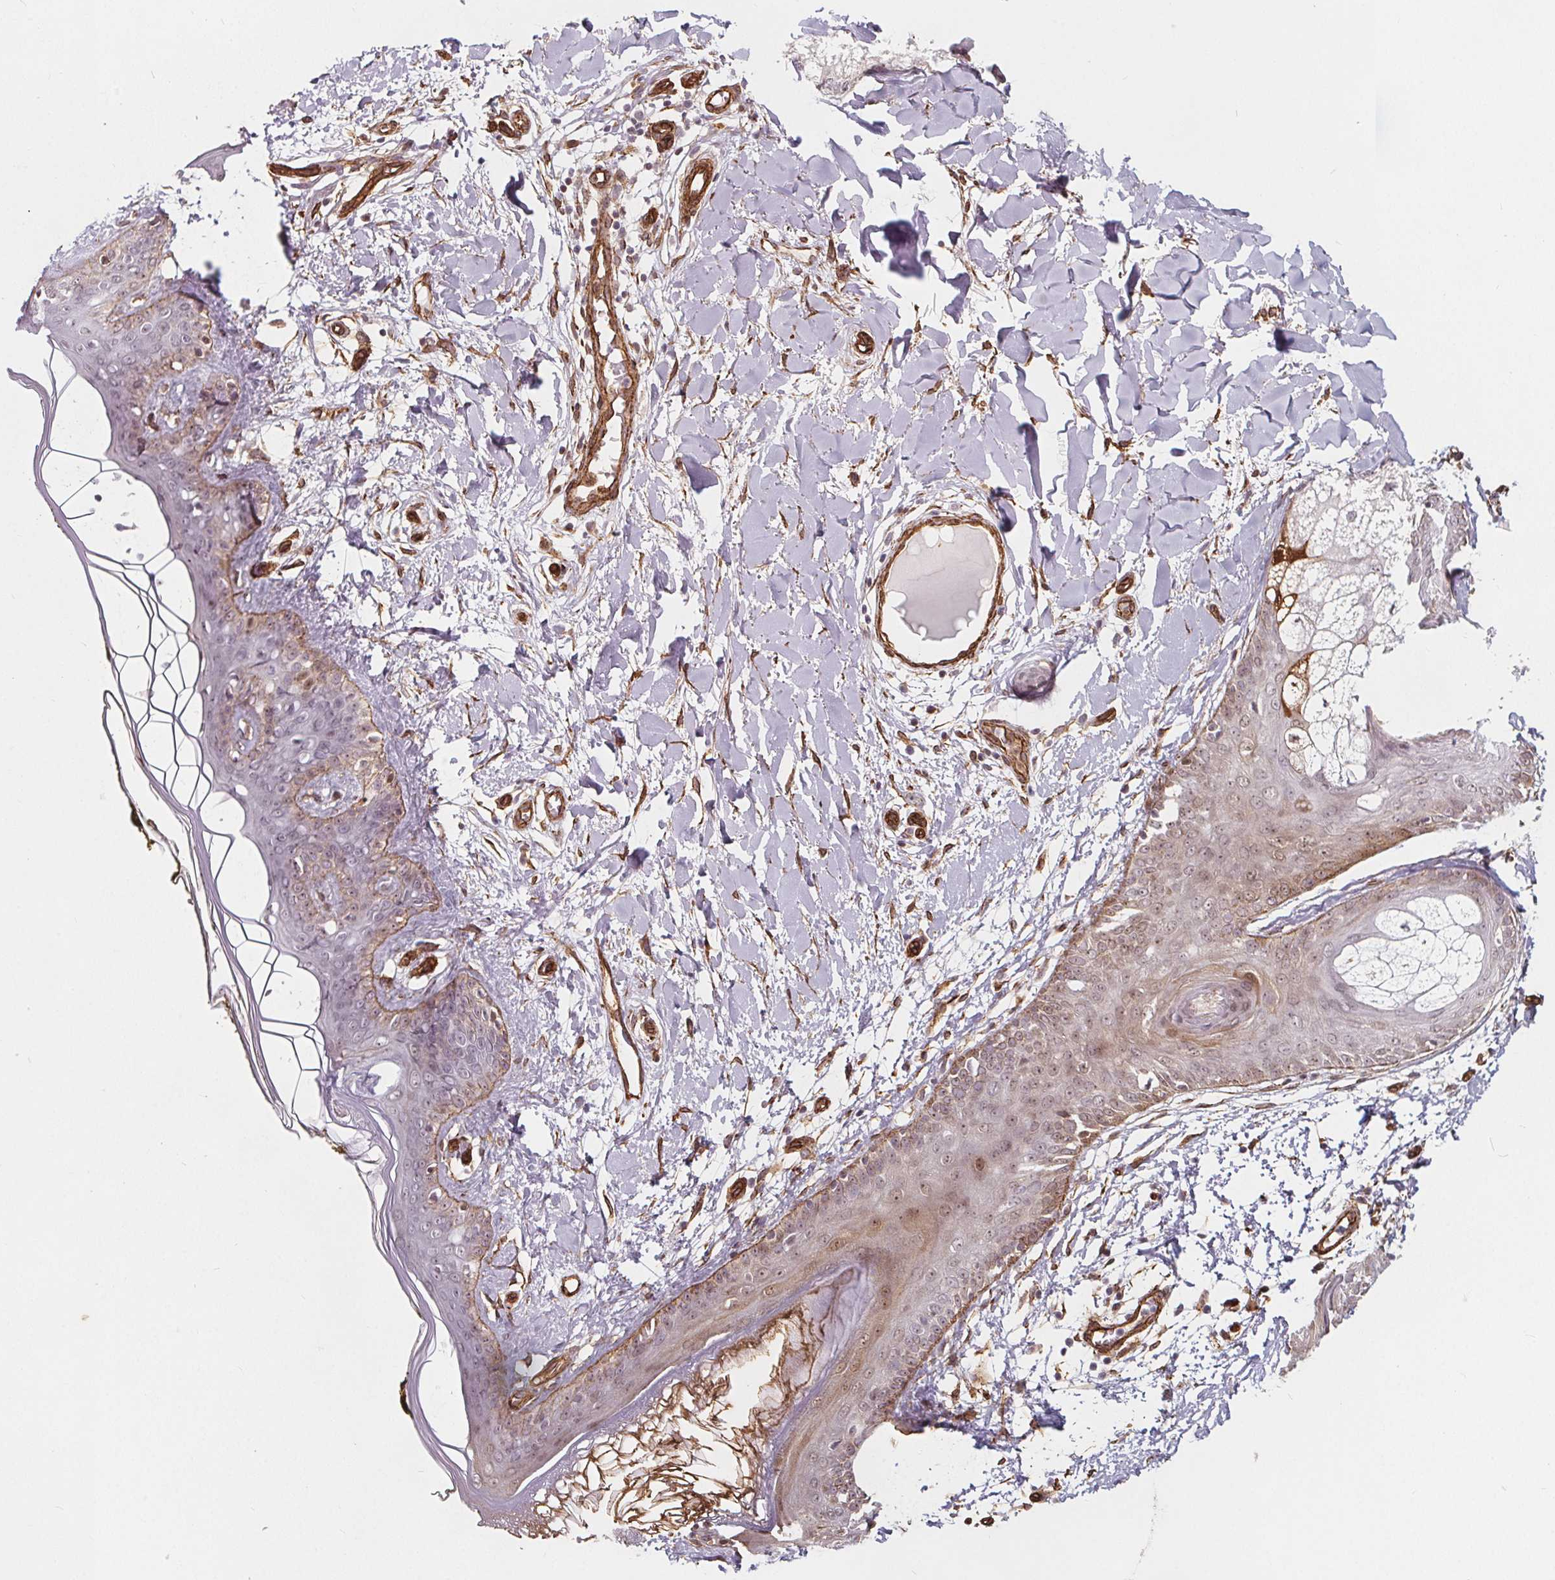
{"staining": {"intensity": "moderate", "quantity": ">75%", "location": "cytoplasmic/membranous,nuclear"}, "tissue": "skin", "cell_type": "Fibroblasts", "image_type": "normal", "snomed": [{"axis": "morphology", "description": "Normal tissue, NOS"}, {"axis": "topography", "description": "Skin"}], "caption": "High-magnification brightfield microscopy of unremarkable skin stained with DAB (3,3'-diaminobenzidine) (brown) and counterstained with hematoxylin (blue). fibroblasts exhibit moderate cytoplasmic/membranous,nuclear staining is identified in about>75% of cells. (Brightfield microscopy of DAB IHC at high magnification).", "gene": "HAS1", "patient": {"sex": "female", "age": 34}}